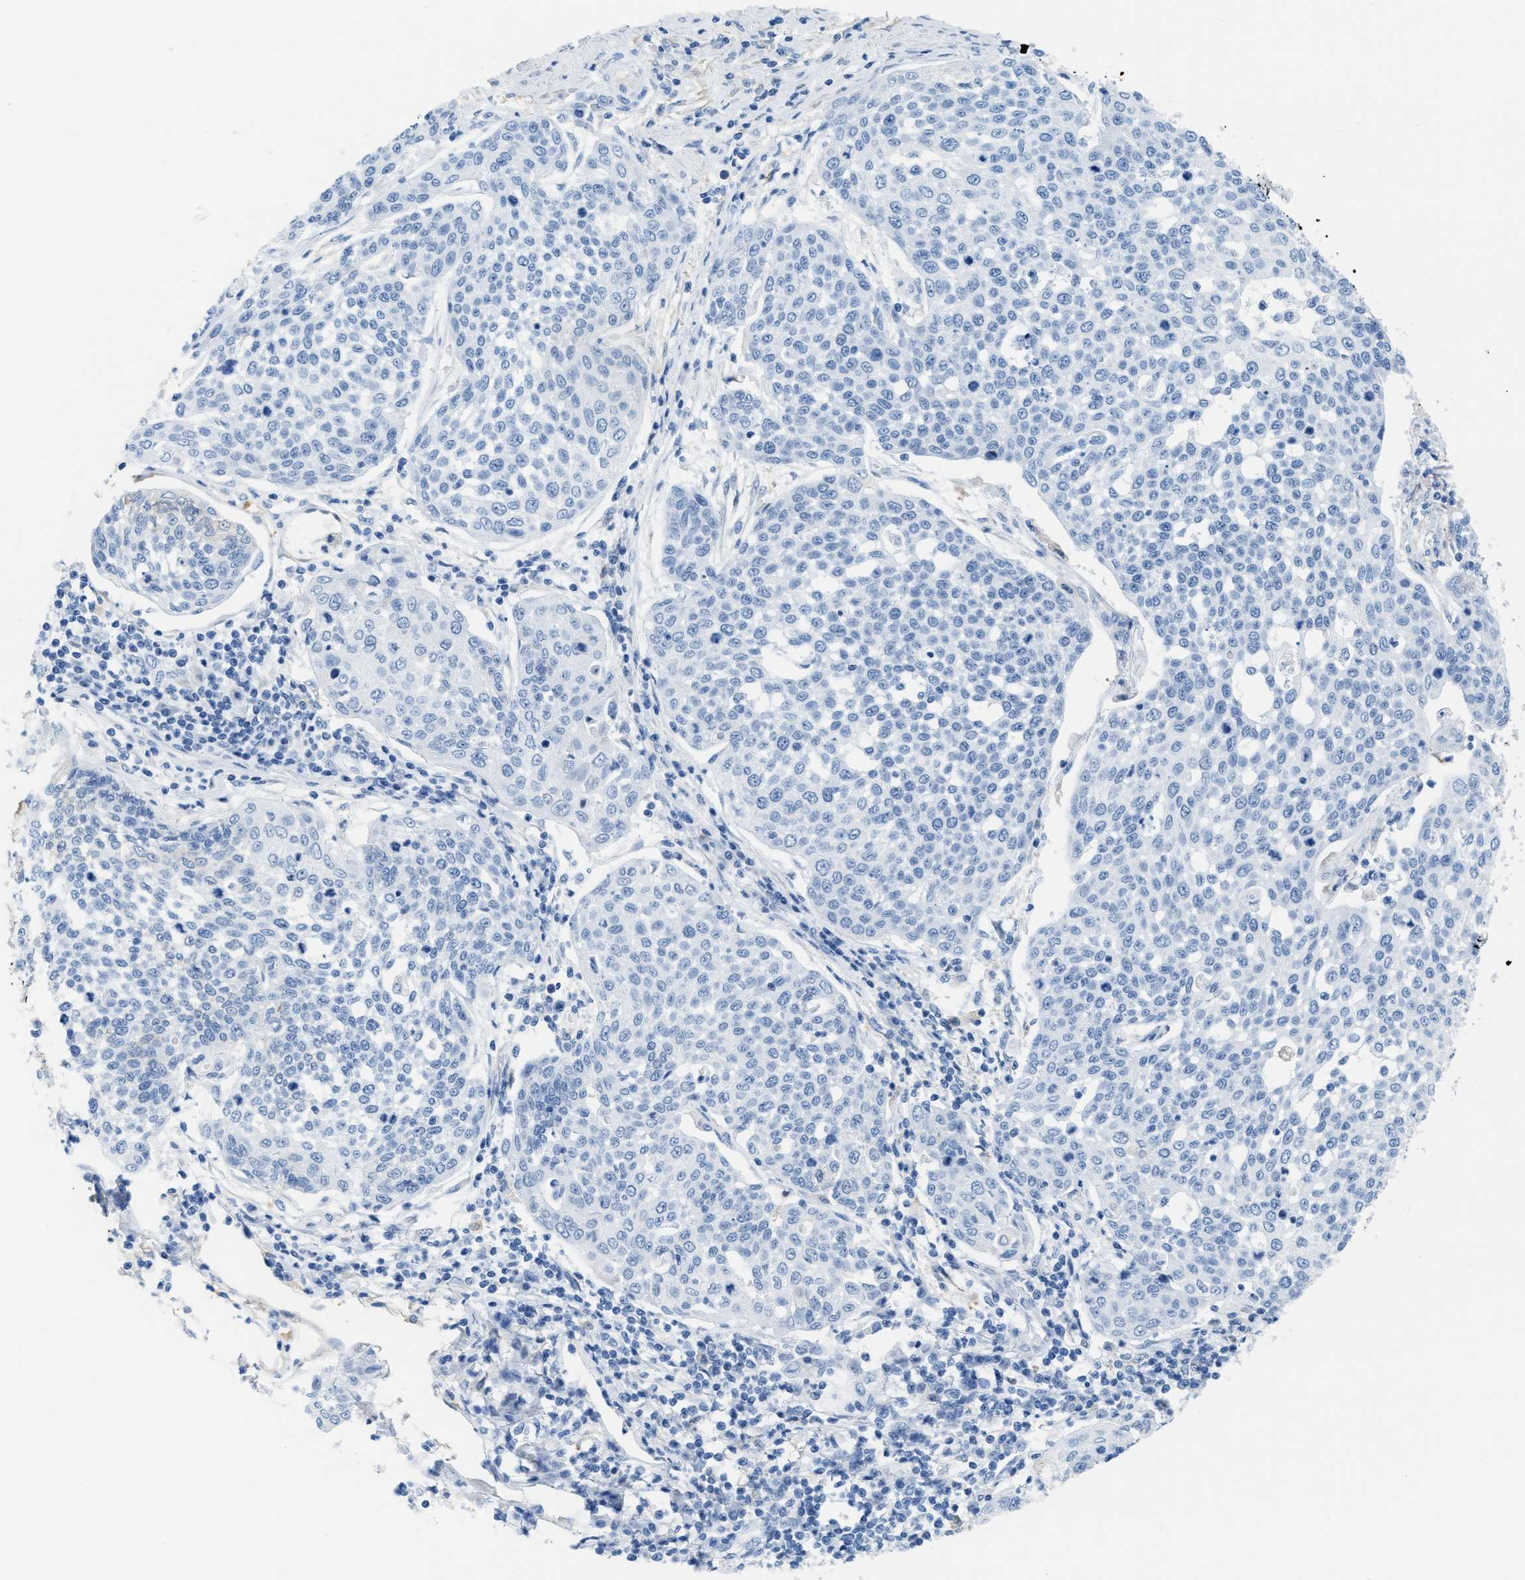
{"staining": {"intensity": "negative", "quantity": "none", "location": "none"}, "tissue": "cervical cancer", "cell_type": "Tumor cells", "image_type": "cancer", "snomed": [{"axis": "morphology", "description": "Squamous cell carcinoma, NOS"}, {"axis": "topography", "description": "Cervix"}], "caption": "Cervical cancer stained for a protein using immunohistochemistry displays no positivity tumor cells.", "gene": "ASGR1", "patient": {"sex": "female", "age": 34}}